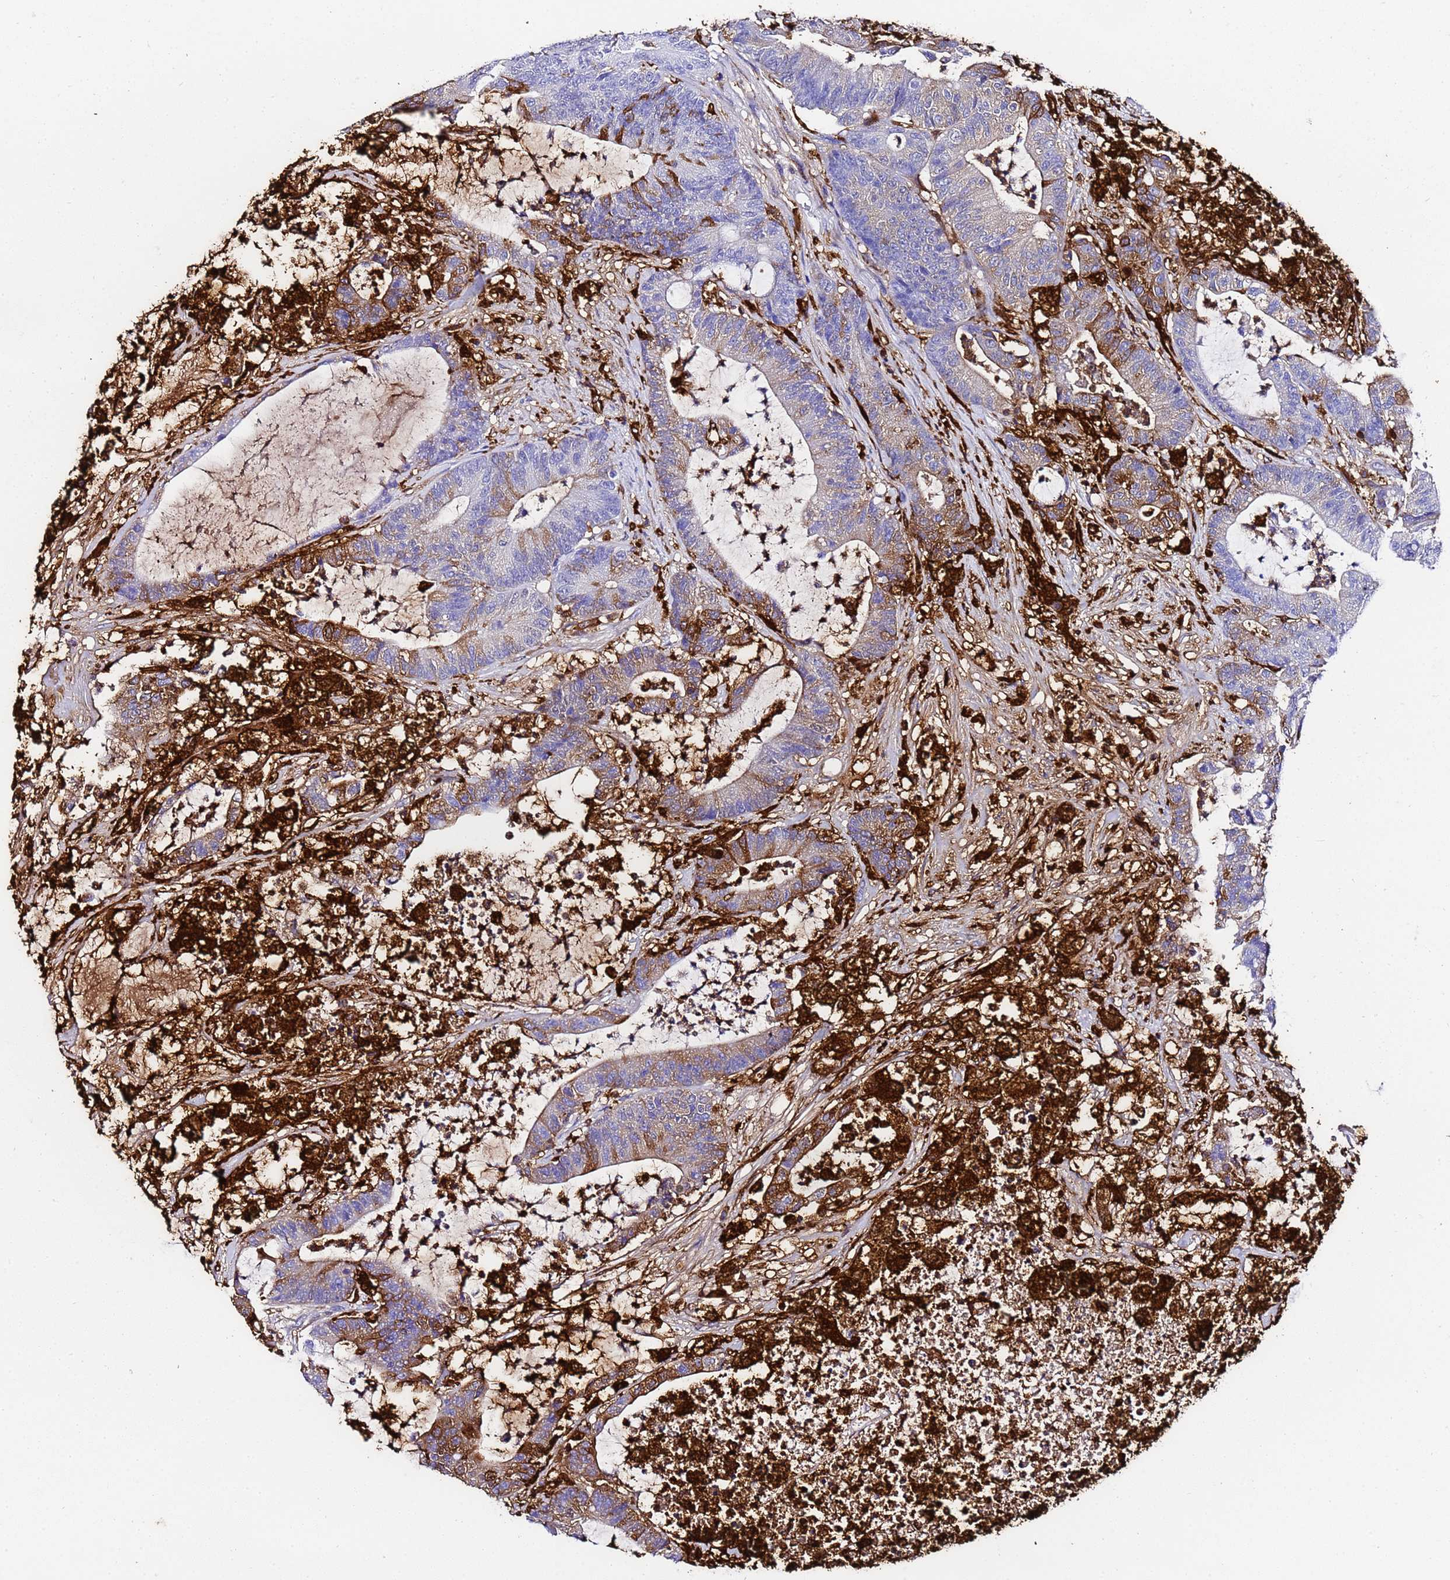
{"staining": {"intensity": "strong", "quantity": "<25%", "location": "cytoplasmic/membranous"}, "tissue": "colorectal cancer", "cell_type": "Tumor cells", "image_type": "cancer", "snomed": [{"axis": "morphology", "description": "Adenocarcinoma, NOS"}, {"axis": "topography", "description": "Colon"}], "caption": "Protein staining of adenocarcinoma (colorectal) tissue shows strong cytoplasmic/membranous staining in about <25% of tumor cells. The staining is performed using DAB (3,3'-diaminobenzidine) brown chromogen to label protein expression. The nuclei are counter-stained blue using hematoxylin.", "gene": "FTL", "patient": {"sex": "female", "age": 84}}